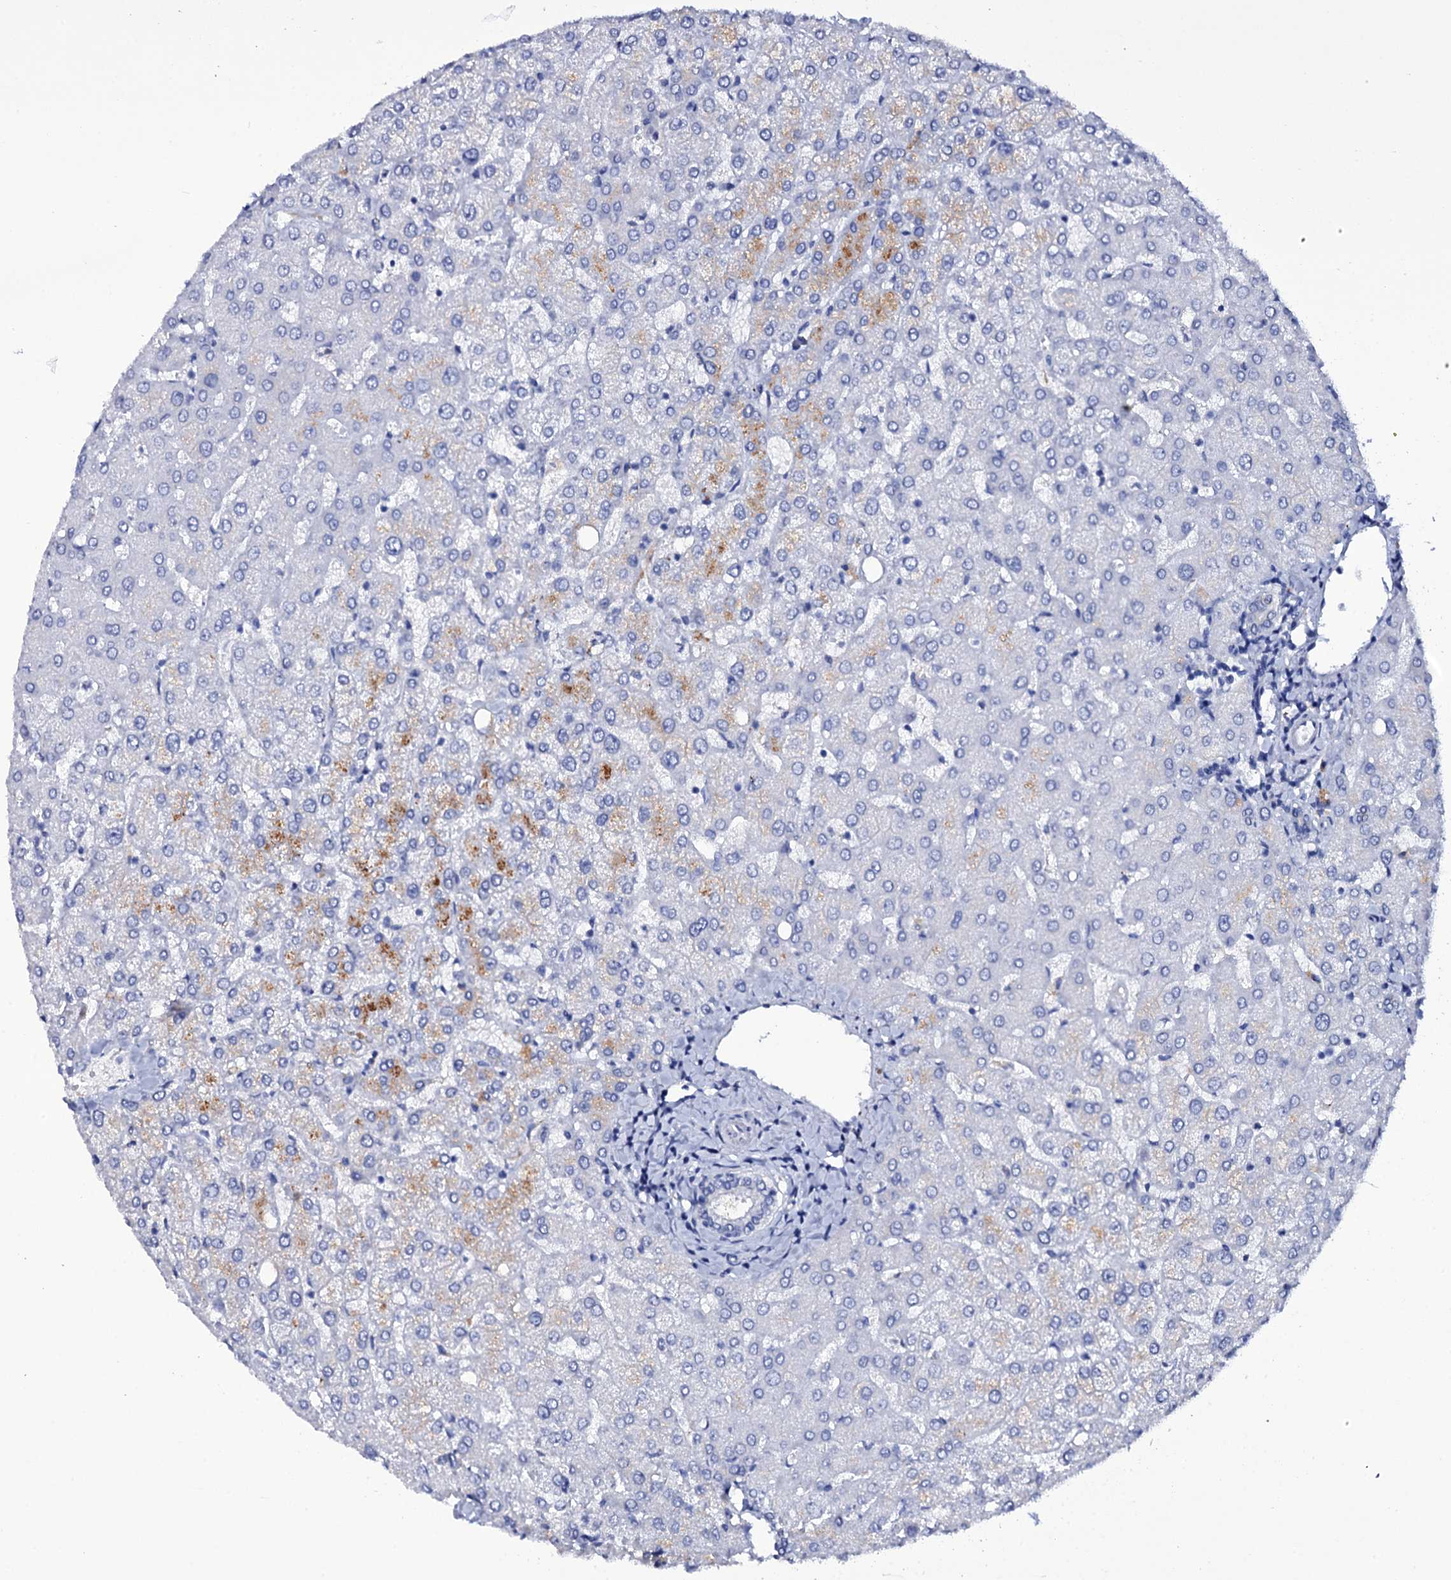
{"staining": {"intensity": "negative", "quantity": "none", "location": "none"}, "tissue": "liver", "cell_type": "Cholangiocytes", "image_type": "normal", "snomed": [{"axis": "morphology", "description": "Normal tissue, NOS"}, {"axis": "topography", "description": "Liver"}], "caption": "High magnification brightfield microscopy of normal liver stained with DAB (3,3'-diaminobenzidine) (brown) and counterstained with hematoxylin (blue): cholangiocytes show no significant staining. Brightfield microscopy of immunohistochemistry stained with DAB (brown) and hematoxylin (blue), captured at high magnification.", "gene": "ITPRID2", "patient": {"sex": "female", "age": 54}}